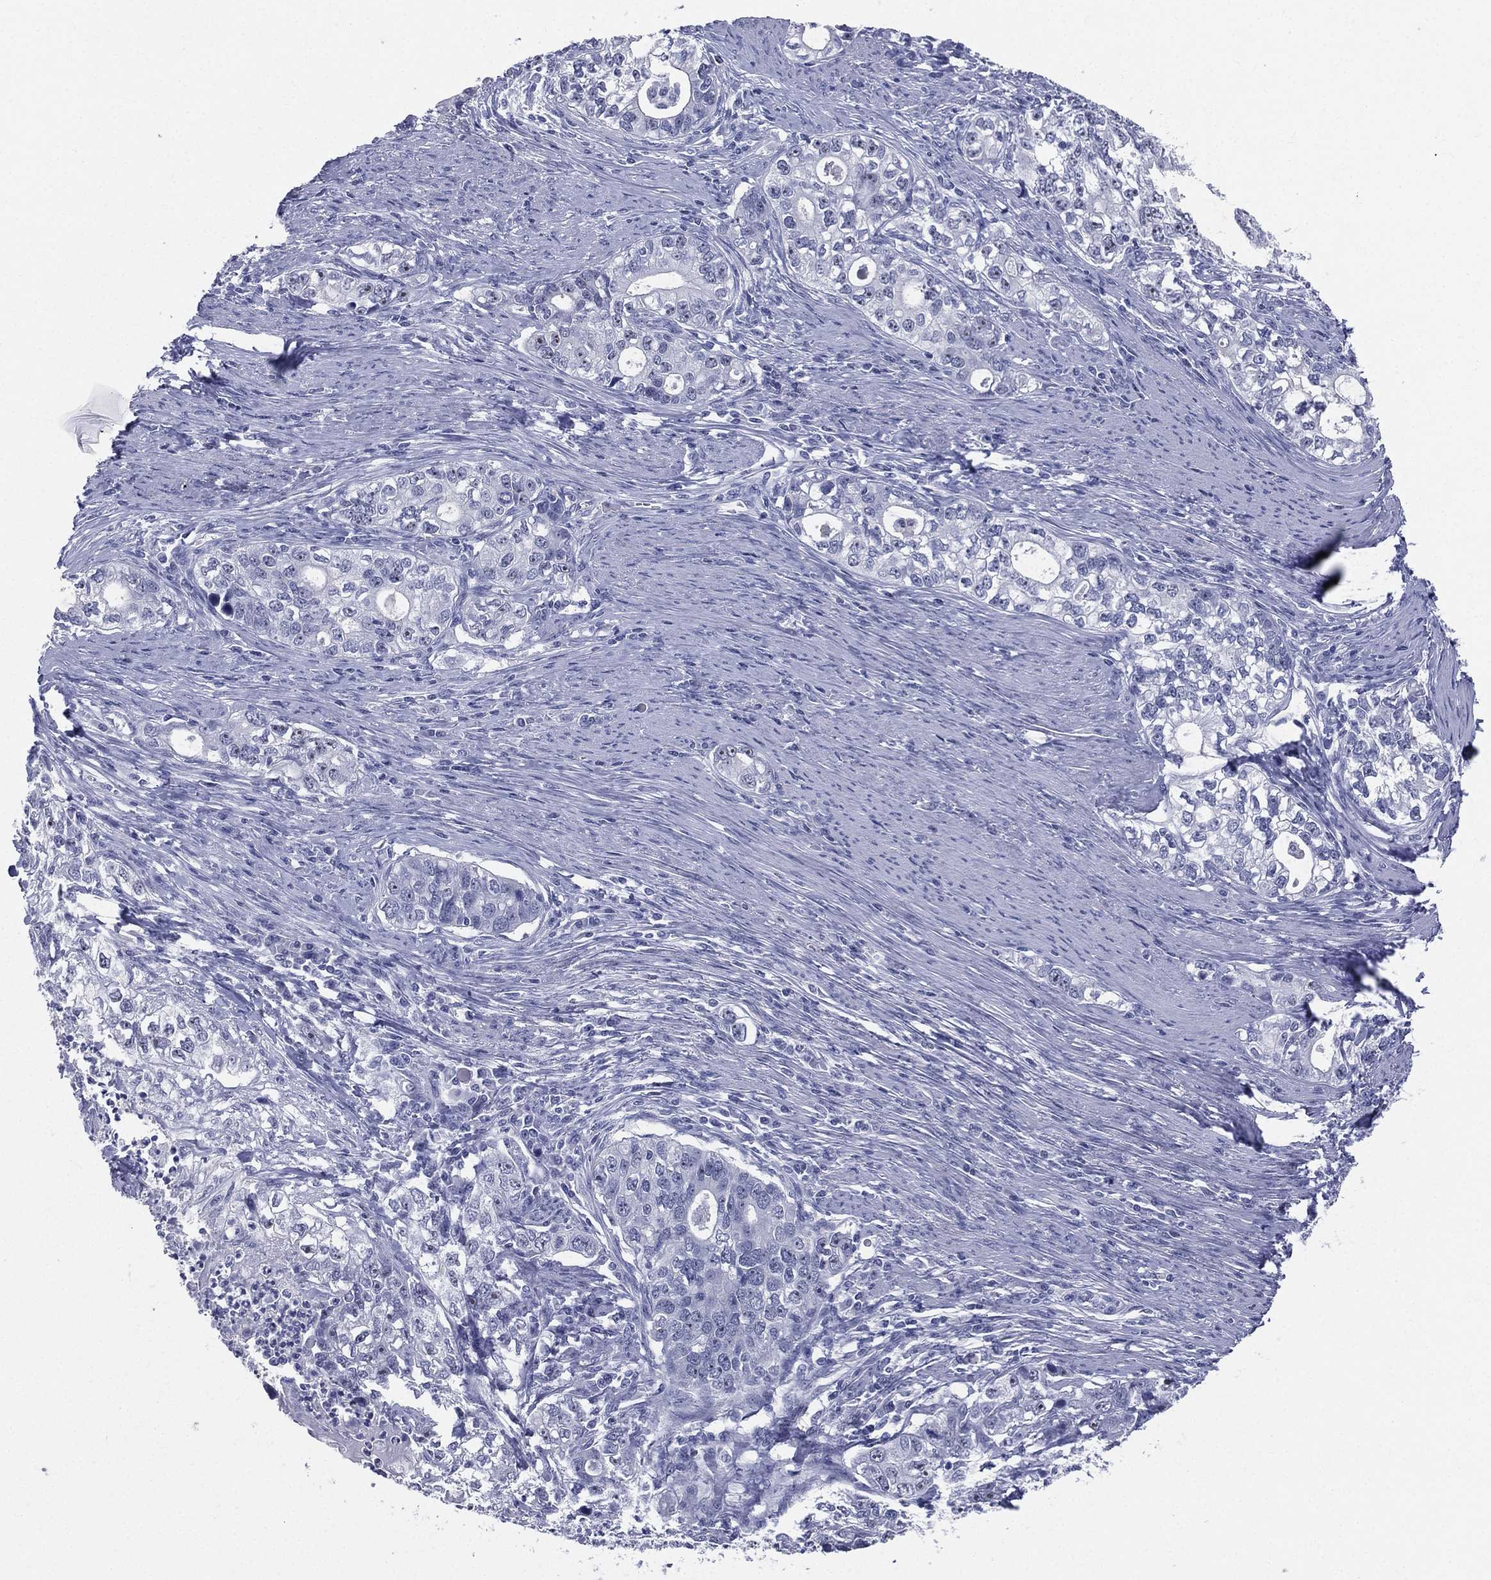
{"staining": {"intensity": "negative", "quantity": "none", "location": "none"}, "tissue": "stomach cancer", "cell_type": "Tumor cells", "image_type": "cancer", "snomed": [{"axis": "morphology", "description": "Adenocarcinoma, NOS"}, {"axis": "topography", "description": "Stomach, lower"}], "caption": "Immunohistochemistry (IHC) image of human stomach cancer (adenocarcinoma) stained for a protein (brown), which exhibits no expression in tumor cells.", "gene": "CD22", "patient": {"sex": "female", "age": 72}}